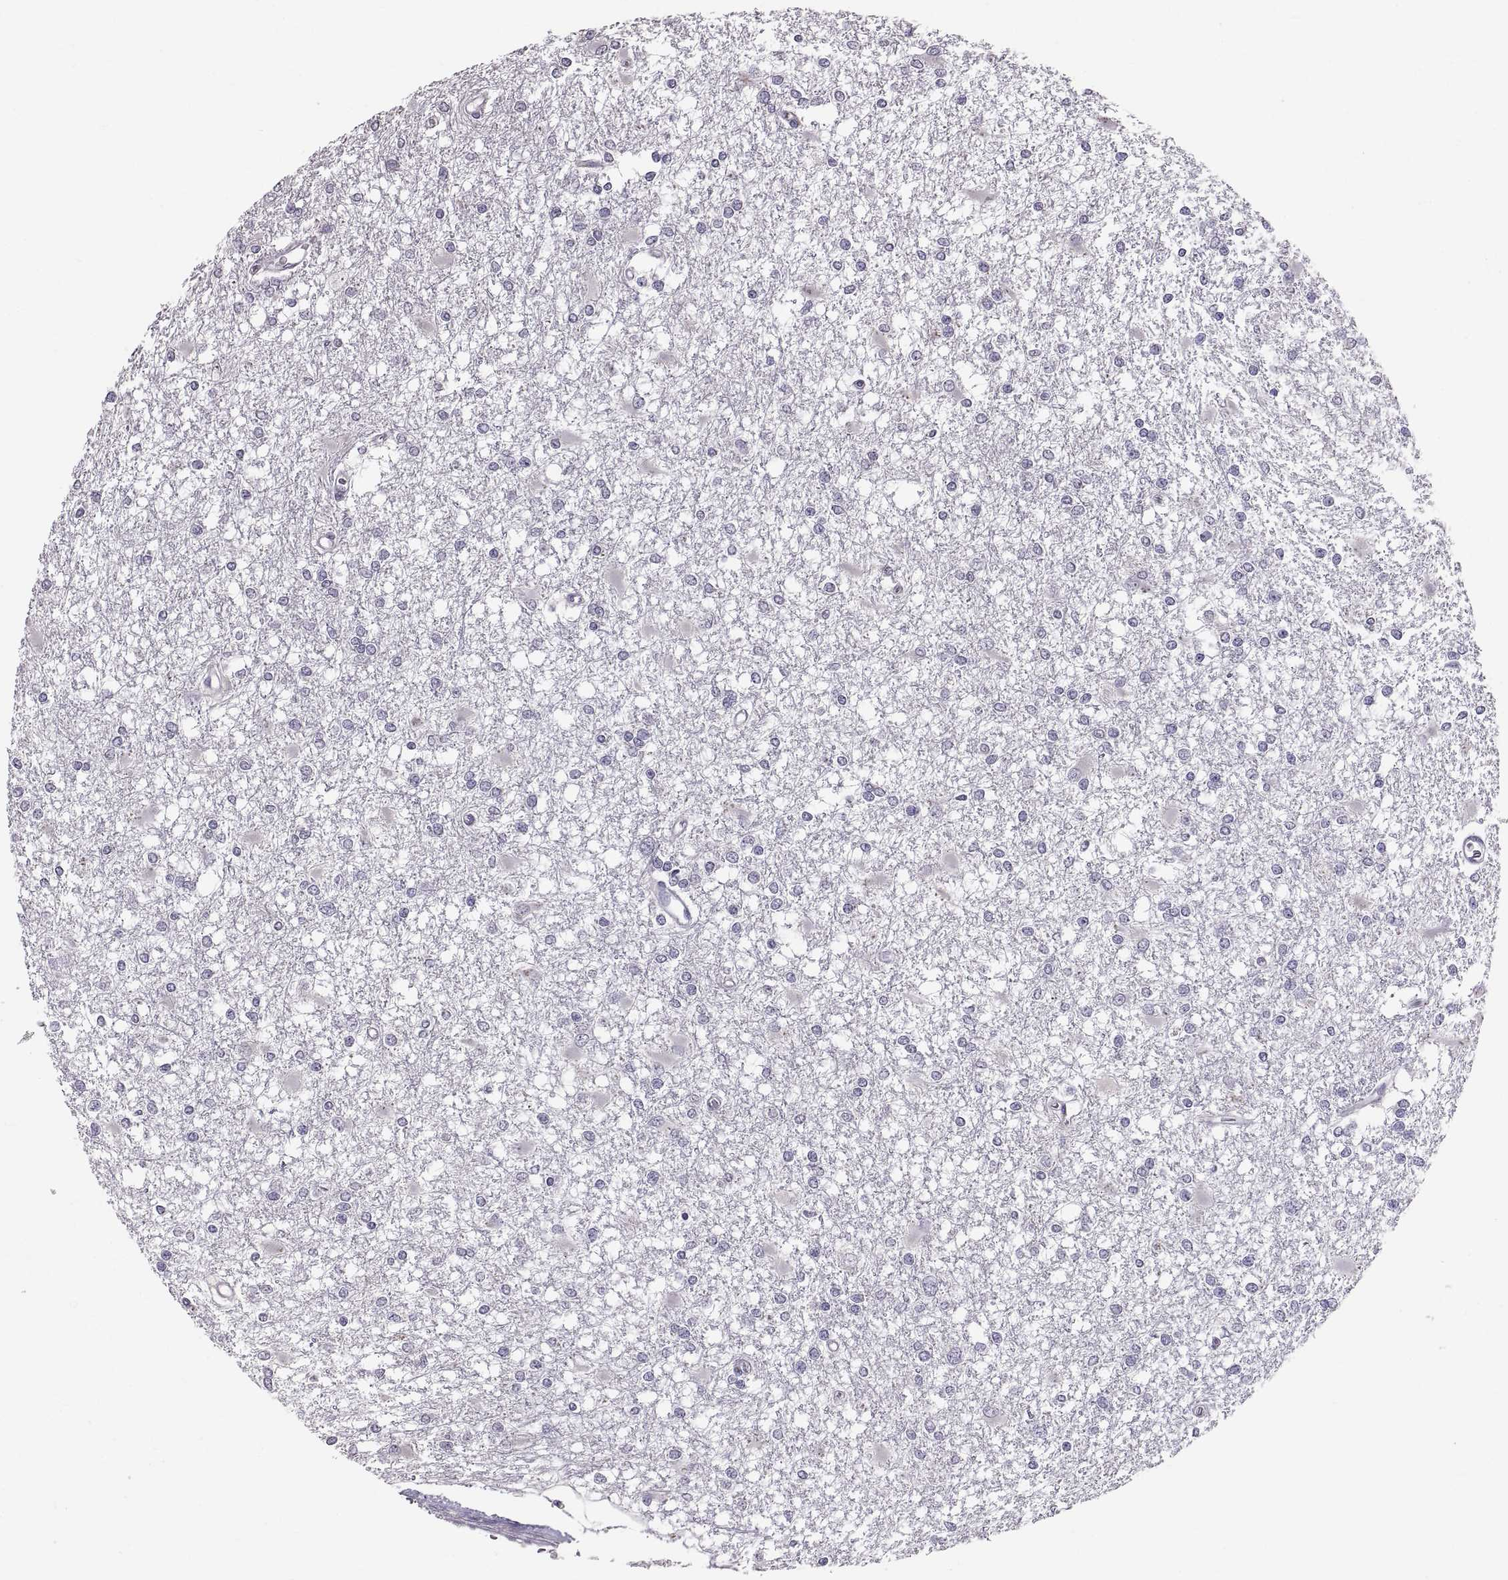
{"staining": {"intensity": "negative", "quantity": "none", "location": "none"}, "tissue": "glioma", "cell_type": "Tumor cells", "image_type": "cancer", "snomed": [{"axis": "morphology", "description": "Glioma, malignant, High grade"}, {"axis": "topography", "description": "Cerebral cortex"}], "caption": "Micrograph shows no protein expression in tumor cells of malignant high-grade glioma tissue. Nuclei are stained in blue.", "gene": "WBP2NL", "patient": {"sex": "male", "age": 79}}